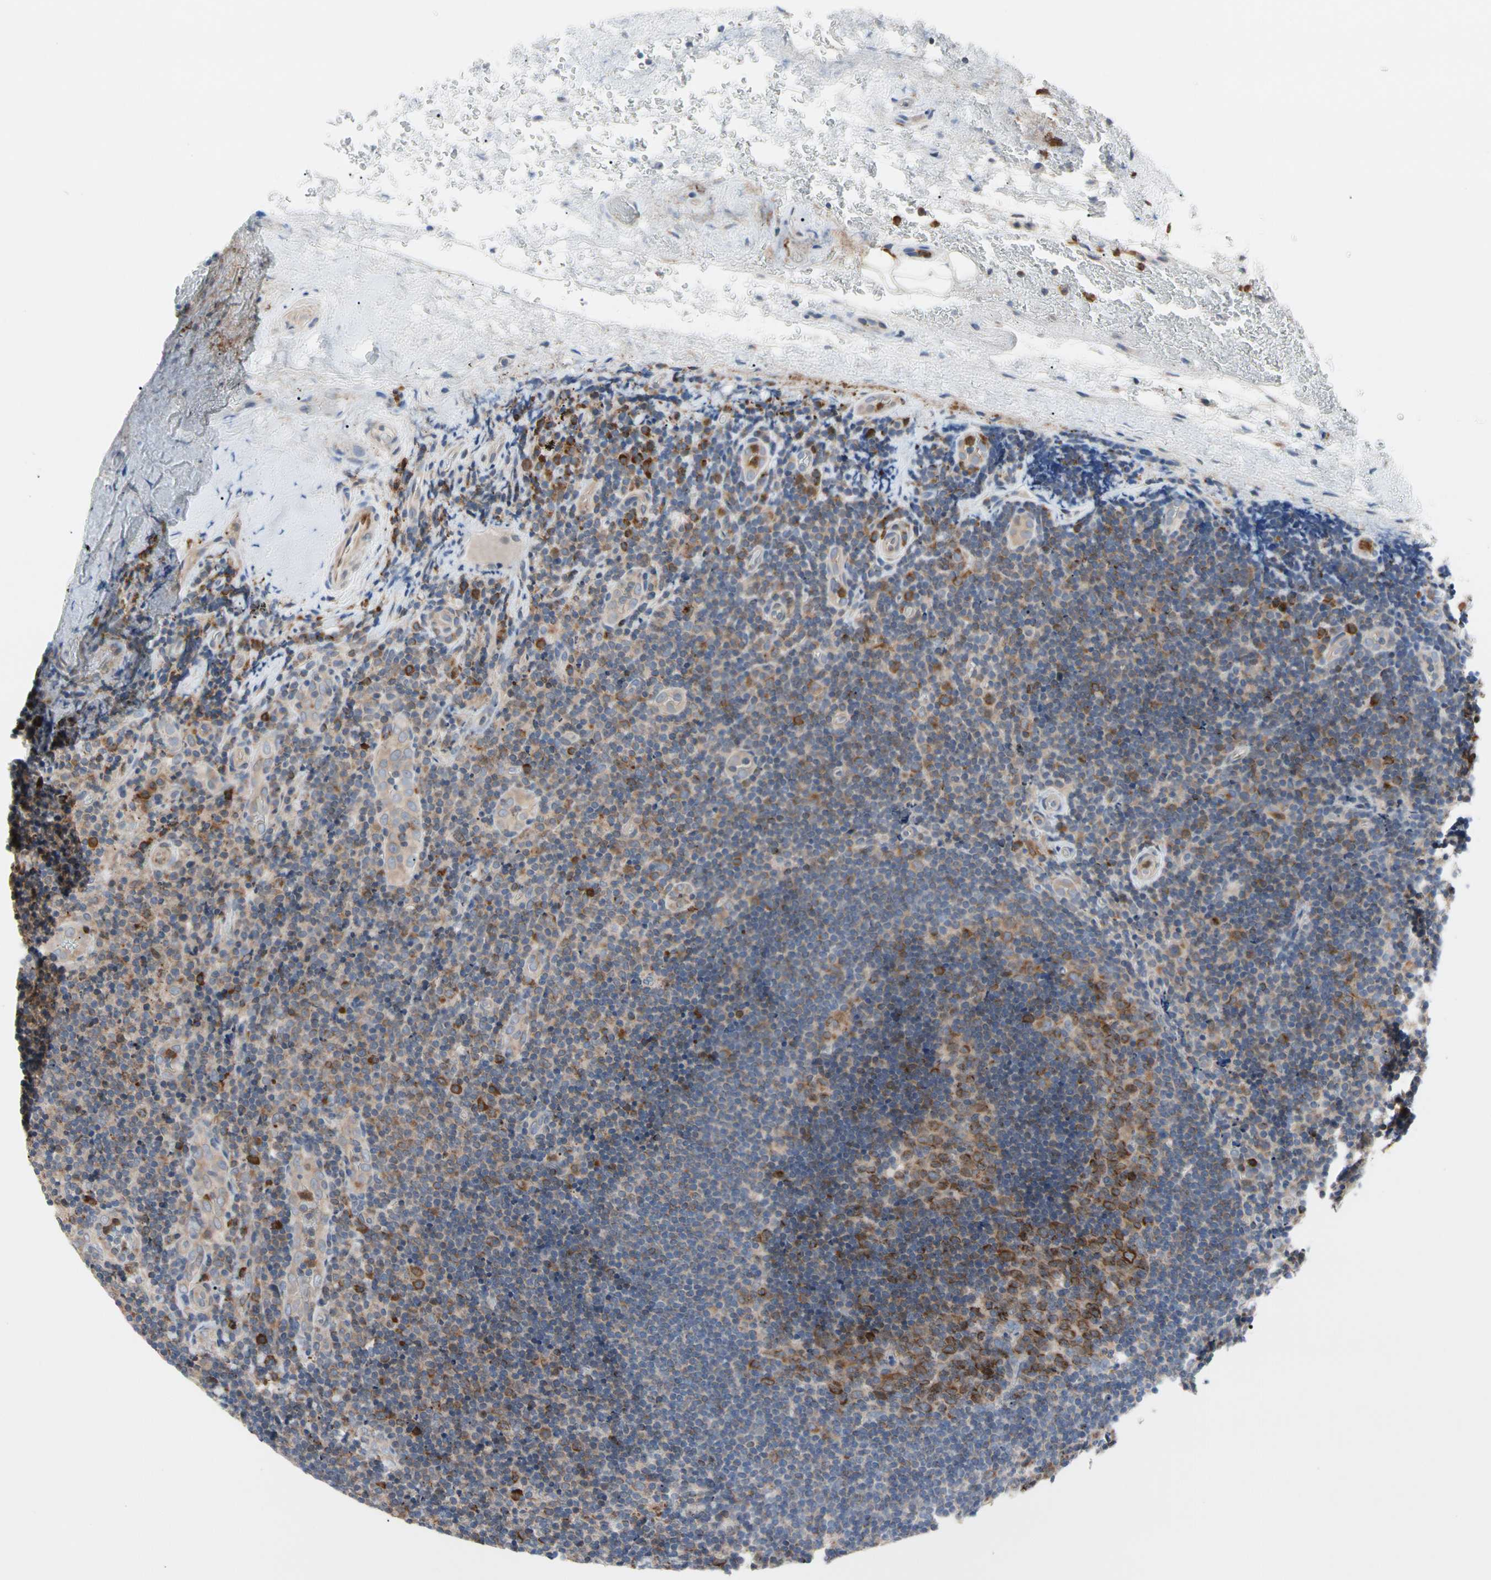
{"staining": {"intensity": "weak", "quantity": "25%-75%", "location": "cytoplasmic/membranous"}, "tissue": "lymphoma", "cell_type": "Tumor cells", "image_type": "cancer", "snomed": [{"axis": "morphology", "description": "Malignant lymphoma, non-Hodgkin's type, High grade"}, {"axis": "topography", "description": "Tonsil"}], "caption": "Immunohistochemical staining of lymphoma displays low levels of weak cytoplasmic/membranous protein positivity in about 25%-75% of tumor cells.", "gene": "MCL1", "patient": {"sex": "female", "age": 36}}